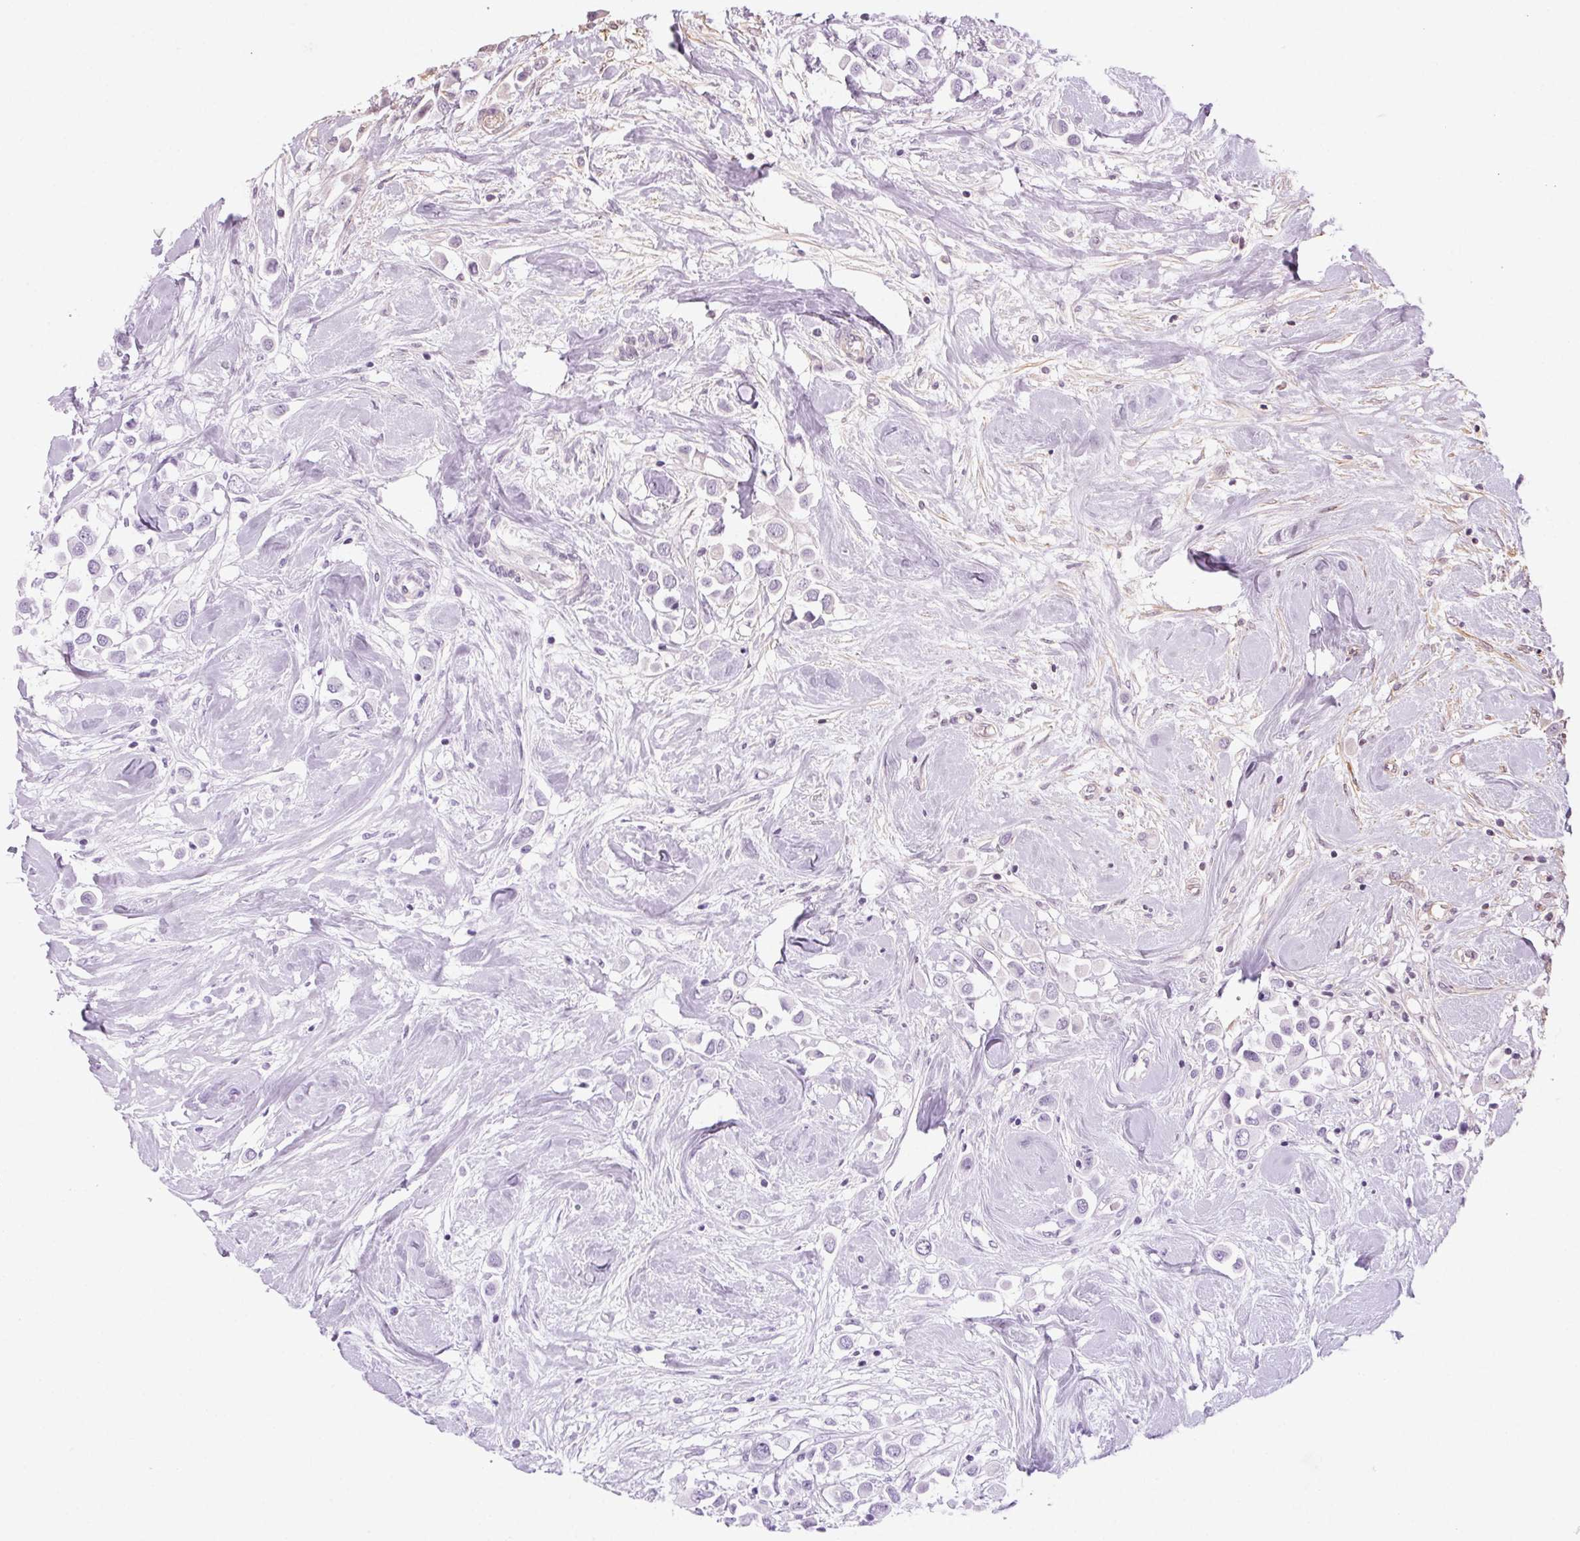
{"staining": {"intensity": "negative", "quantity": "none", "location": "none"}, "tissue": "breast cancer", "cell_type": "Tumor cells", "image_type": "cancer", "snomed": [{"axis": "morphology", "description": "Duct carcinoma"}, {"axis": "topography", "description": "Breast"}], "caption": "This is an immunohistochemistry (IHC) histopathology image of breast cancer. There is no staining in tumor cells.", "gene": "CCSER1", "patient": {"sex": "female", "age": 61}}